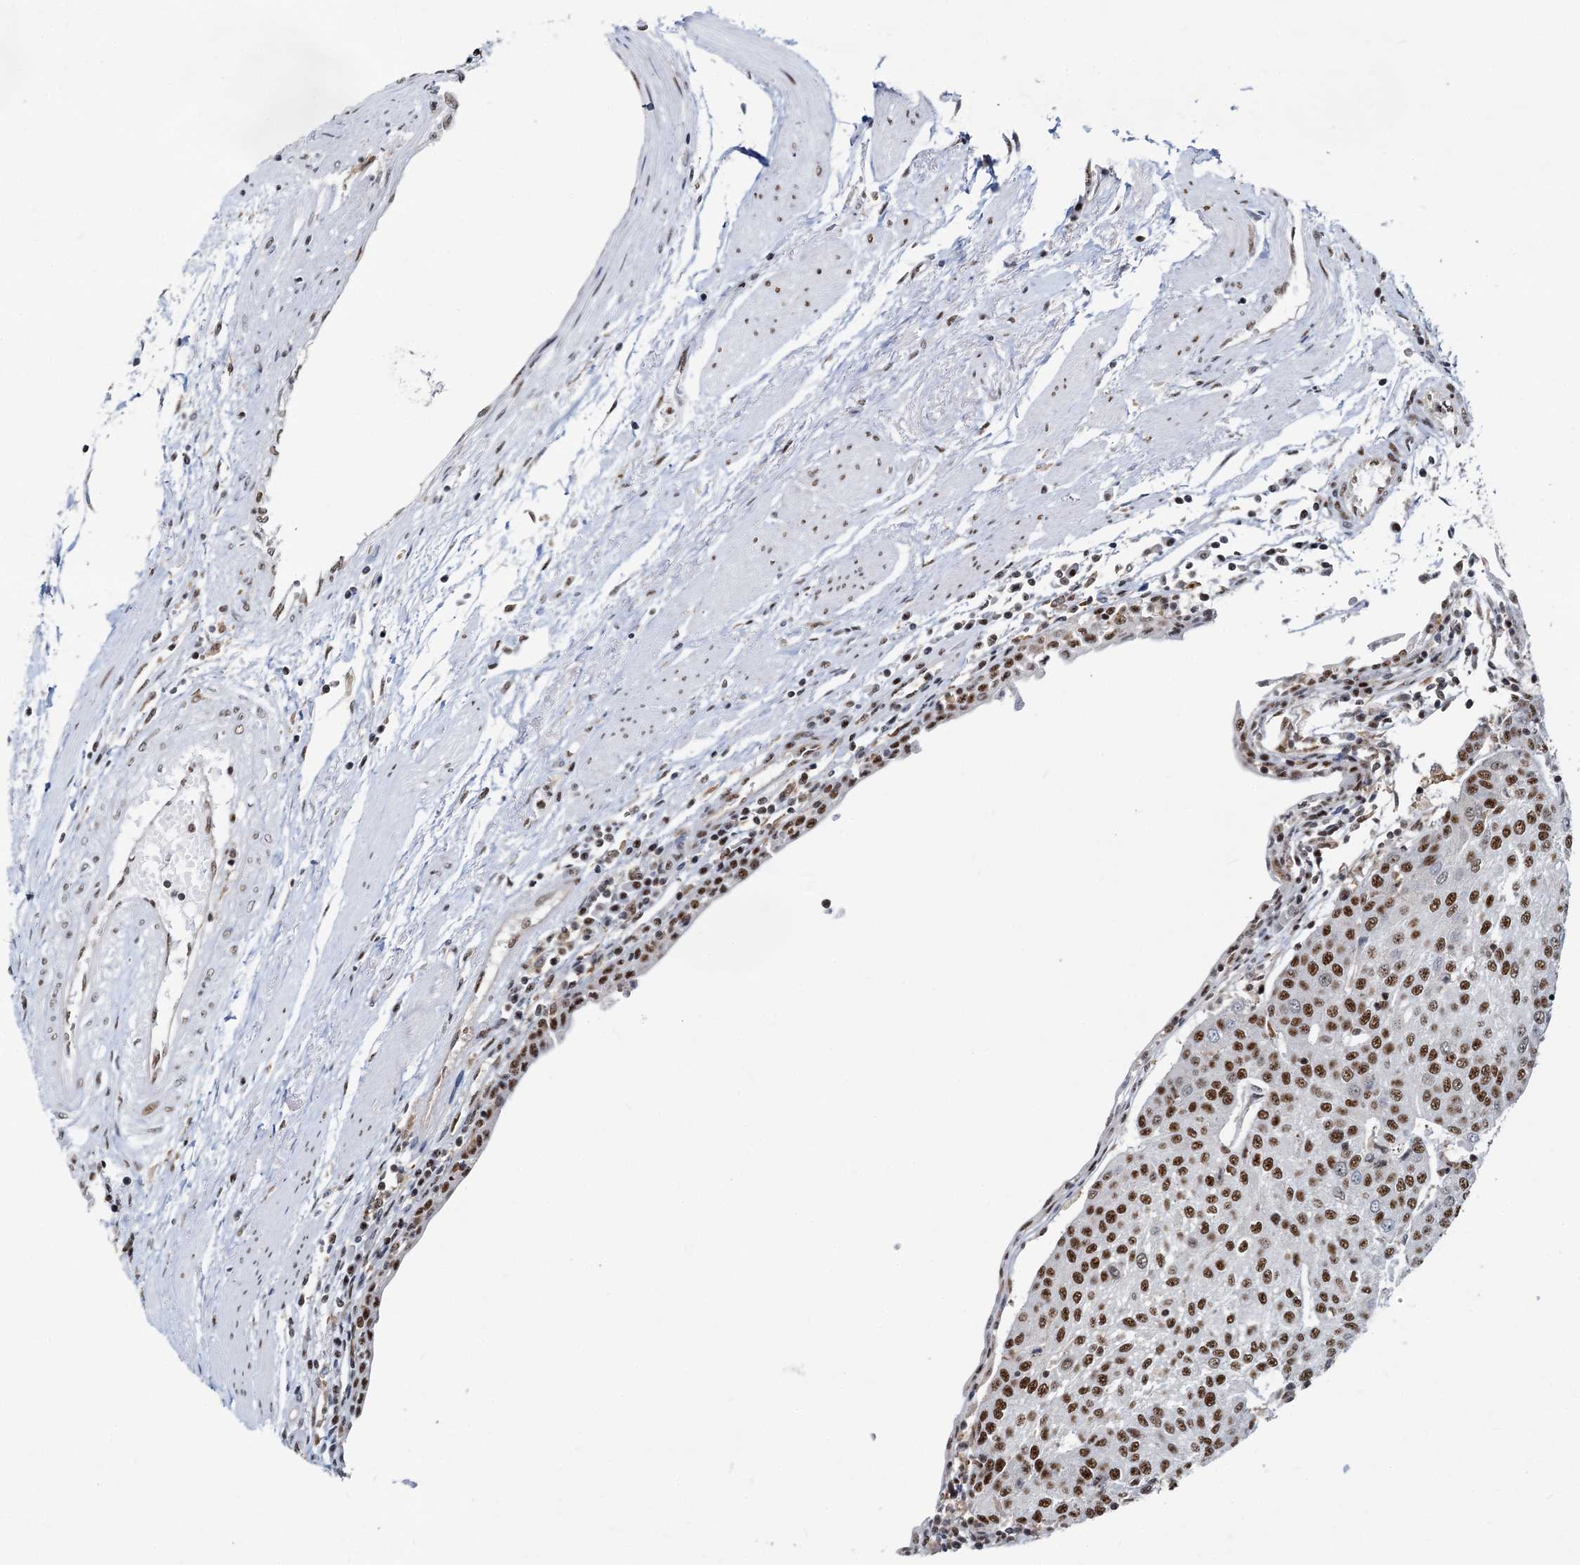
{"staining": {"intensity": "strong", "quantity": ">75%", "location": "nuclear"}, "tissue": "urothelial cancer", "cell_type": "Tumor cells", "image_type": "cancer", "snomed": [{"axis": "morphology", "description": "Urothelial carcinoma, High grade"}, {"axis": "topography", "description": "Urinary bladder"}], "caption": "Strong nuclear expression is present in approximately >75% of tumor cells in high-grade urothelial carcinoma.", "gene": "RBM26", "patient": {"sex": "female", "age": 85}}